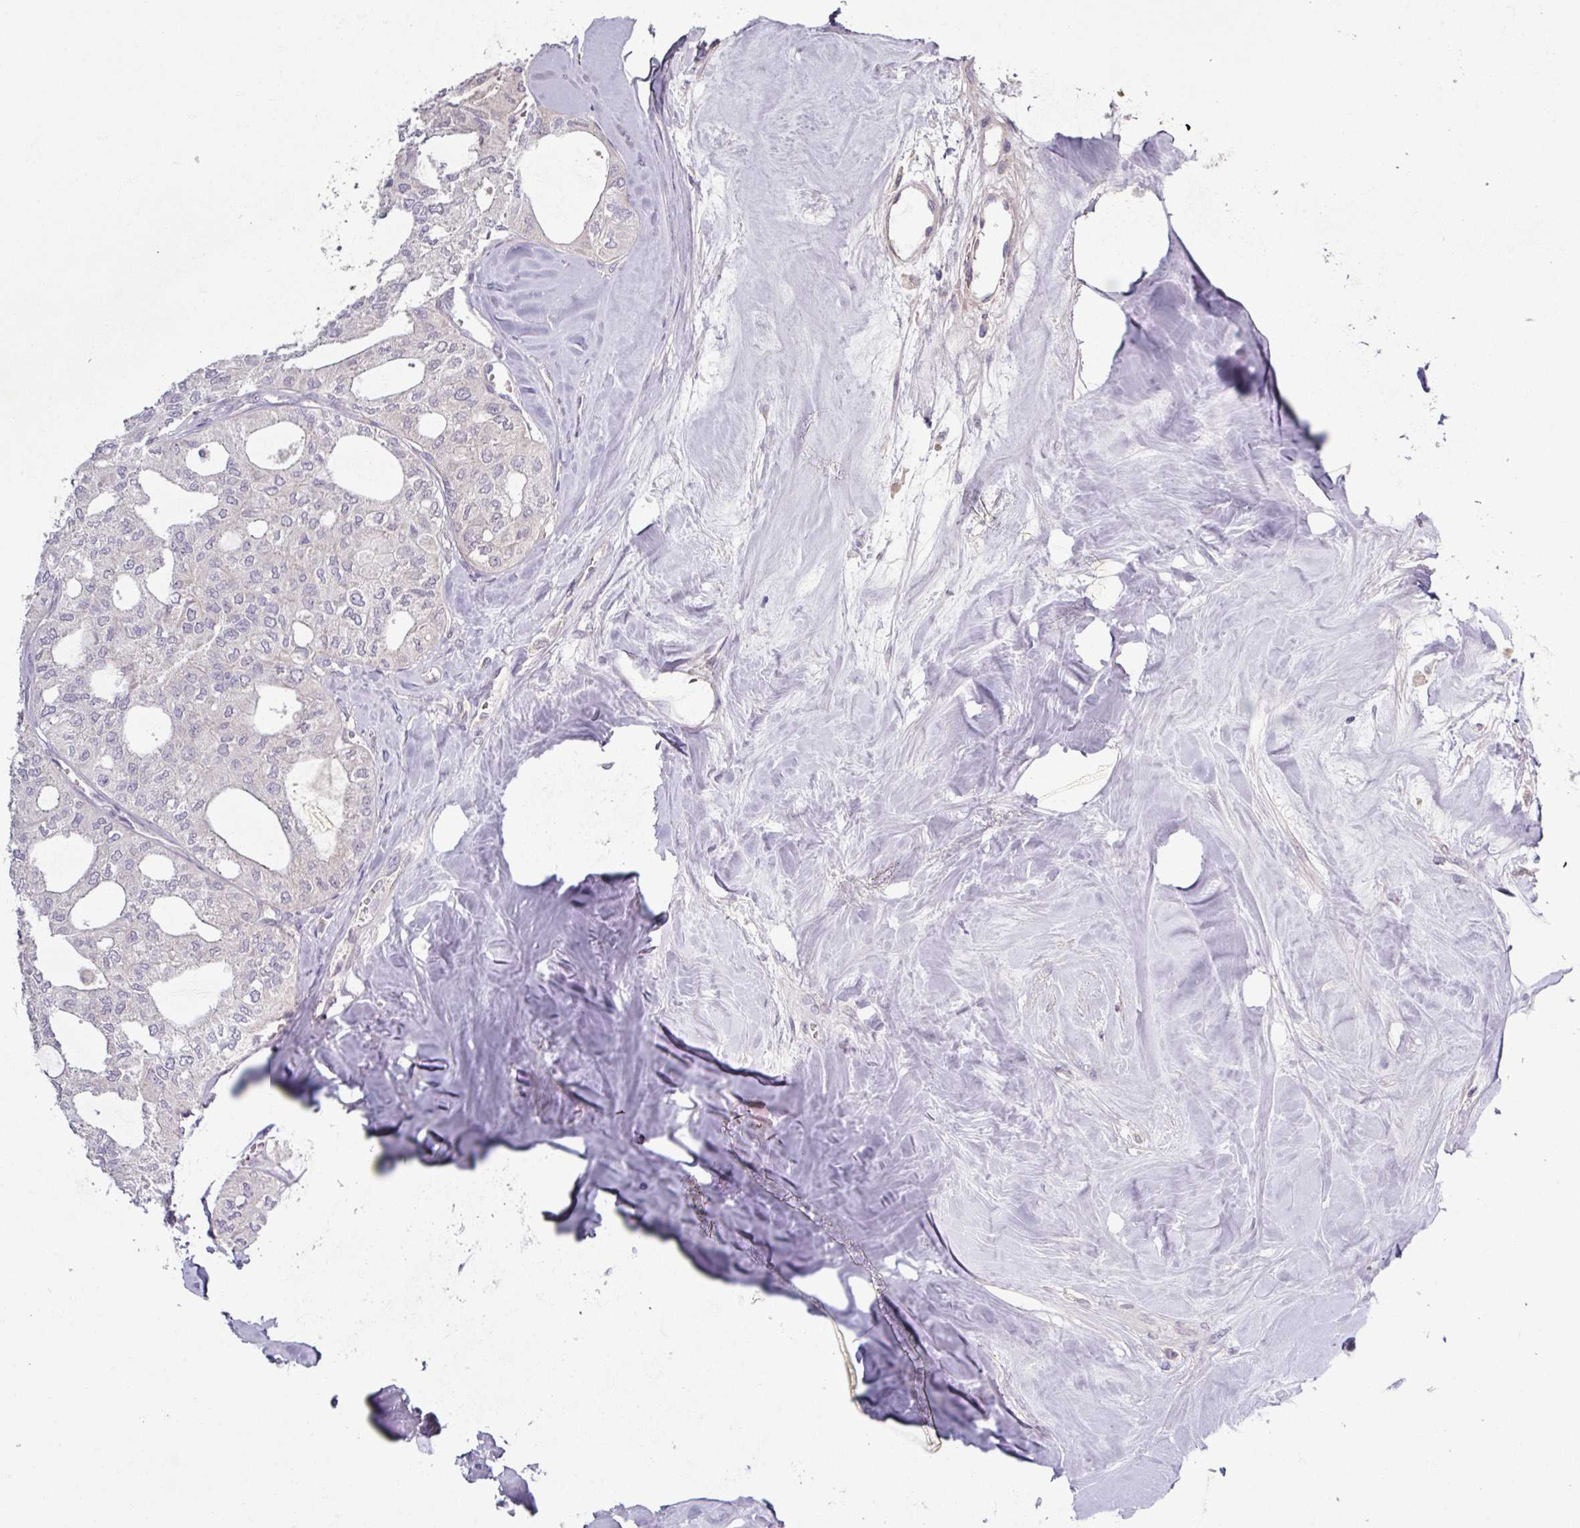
{"staining": {"intensity": "negative", "quantity": "none", "location": "none"}, "tissue": "thyroid cancer", "cell_type": "Tumor cells", "image_type": "cancer", "snomed": [{"axis": "morphology", "description": "Follicular adenoma carcinoma, NOS"}, {"axis": "topography", "description": "Thyroid gland"}], "caption": "High magnification brightfield microscopy of follicular adenoma carcinoma (thyroid) stained with DAB (3,3'-diaminobenzidine) (brown) and counterstained with hematoxylin (blue): tumor cells show no significant expression. (DAB (3,3'-diaminobenzidine) immunohistochemistry visualized using brightfield microscopy, high magnification).", "gene": "OGFOD3", "patient": {"sex": "male", "age": 75}}